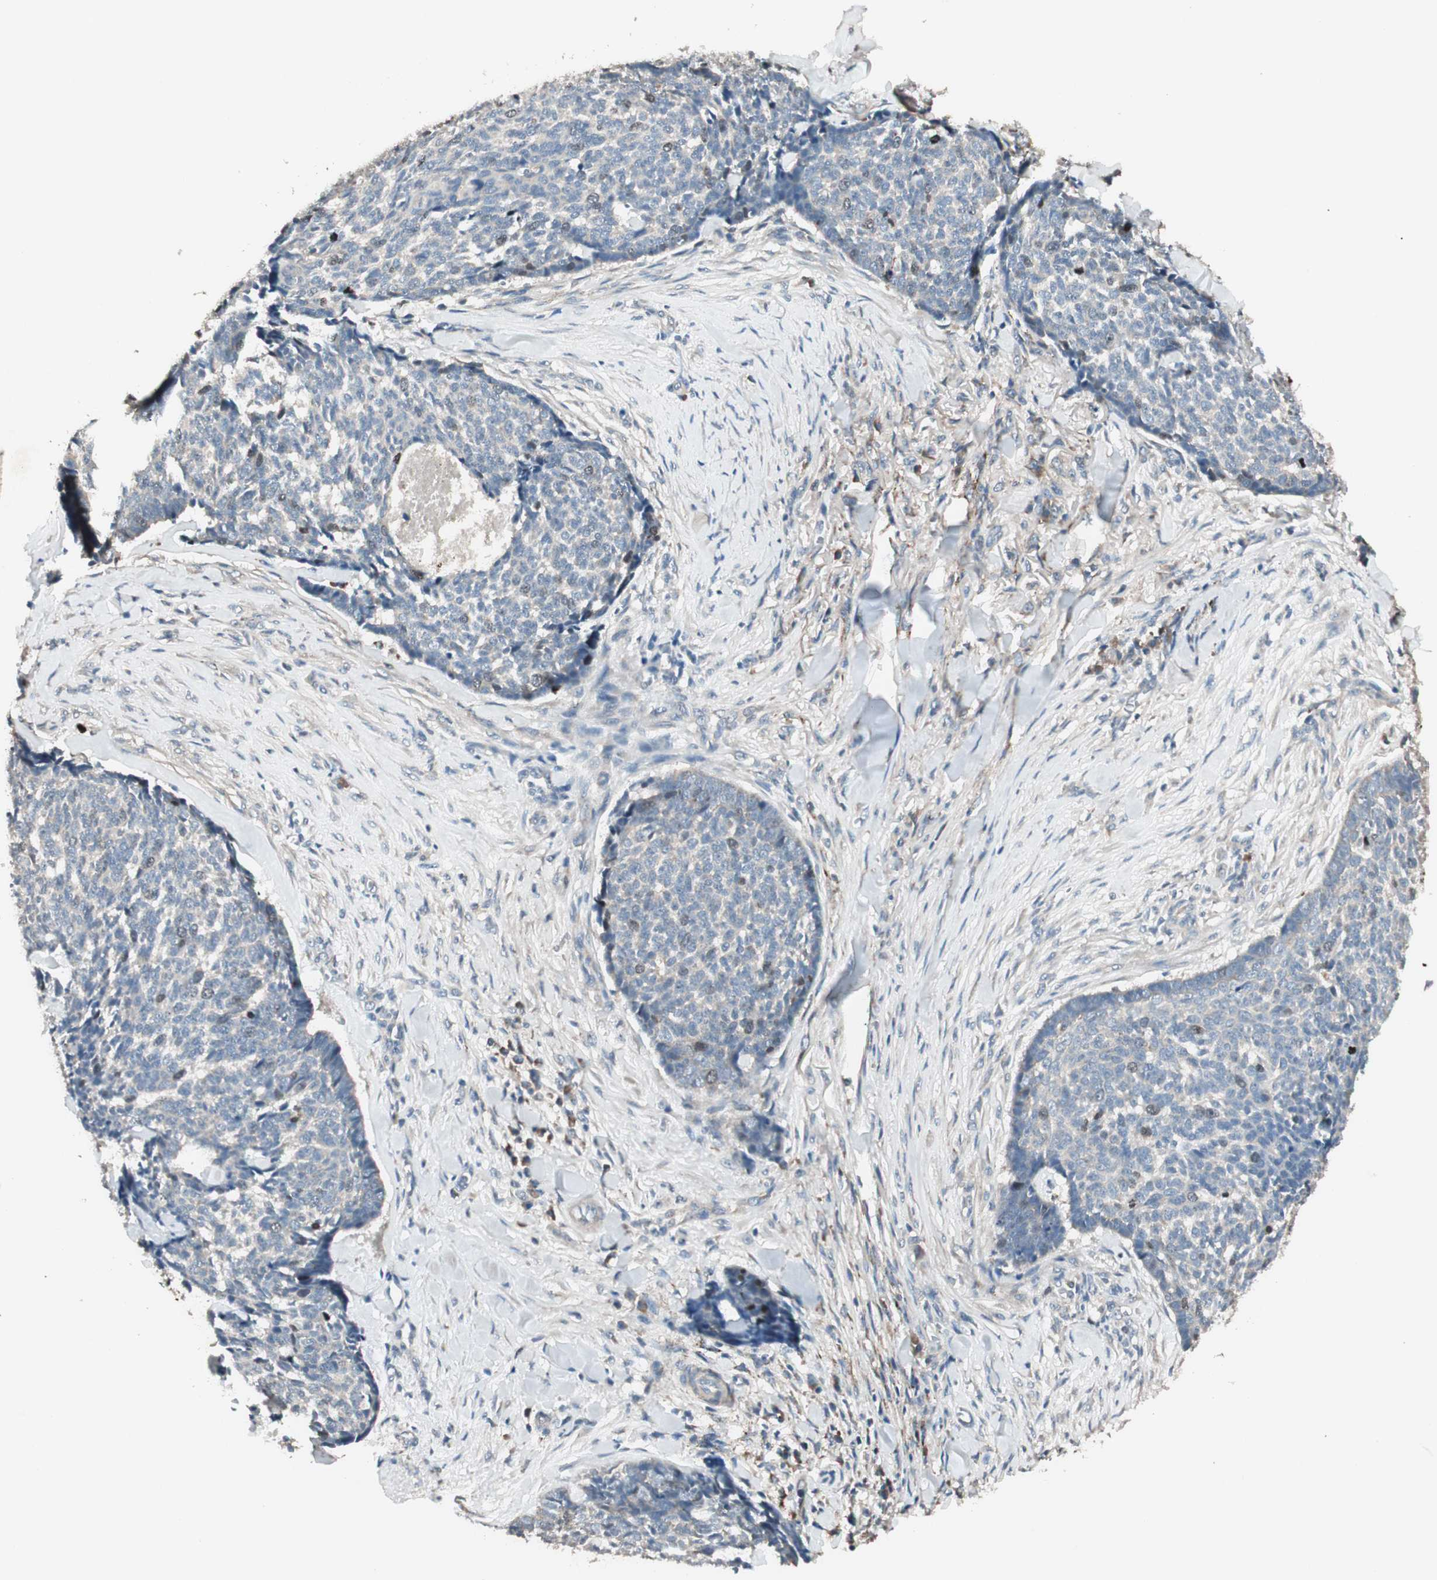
{"staining": {"intensity": "weak", "quantity": "<25%", "location": "nuclear"}, "tissue": "skin cancer", "cell_type": "Tumor cells", "image_type": "cancer", "snomed": [{"axis": "morphology", "description": "Basal cell carcinoma"}, {"axis": "topography", "description": "Skin"}], "caption": "Protein analysis of skin cancer (basal cell carcinoma) displays no significant staining in tumor cells.", "gene": "NFRKB", "patient": {"sex": "male", "age": 84}}